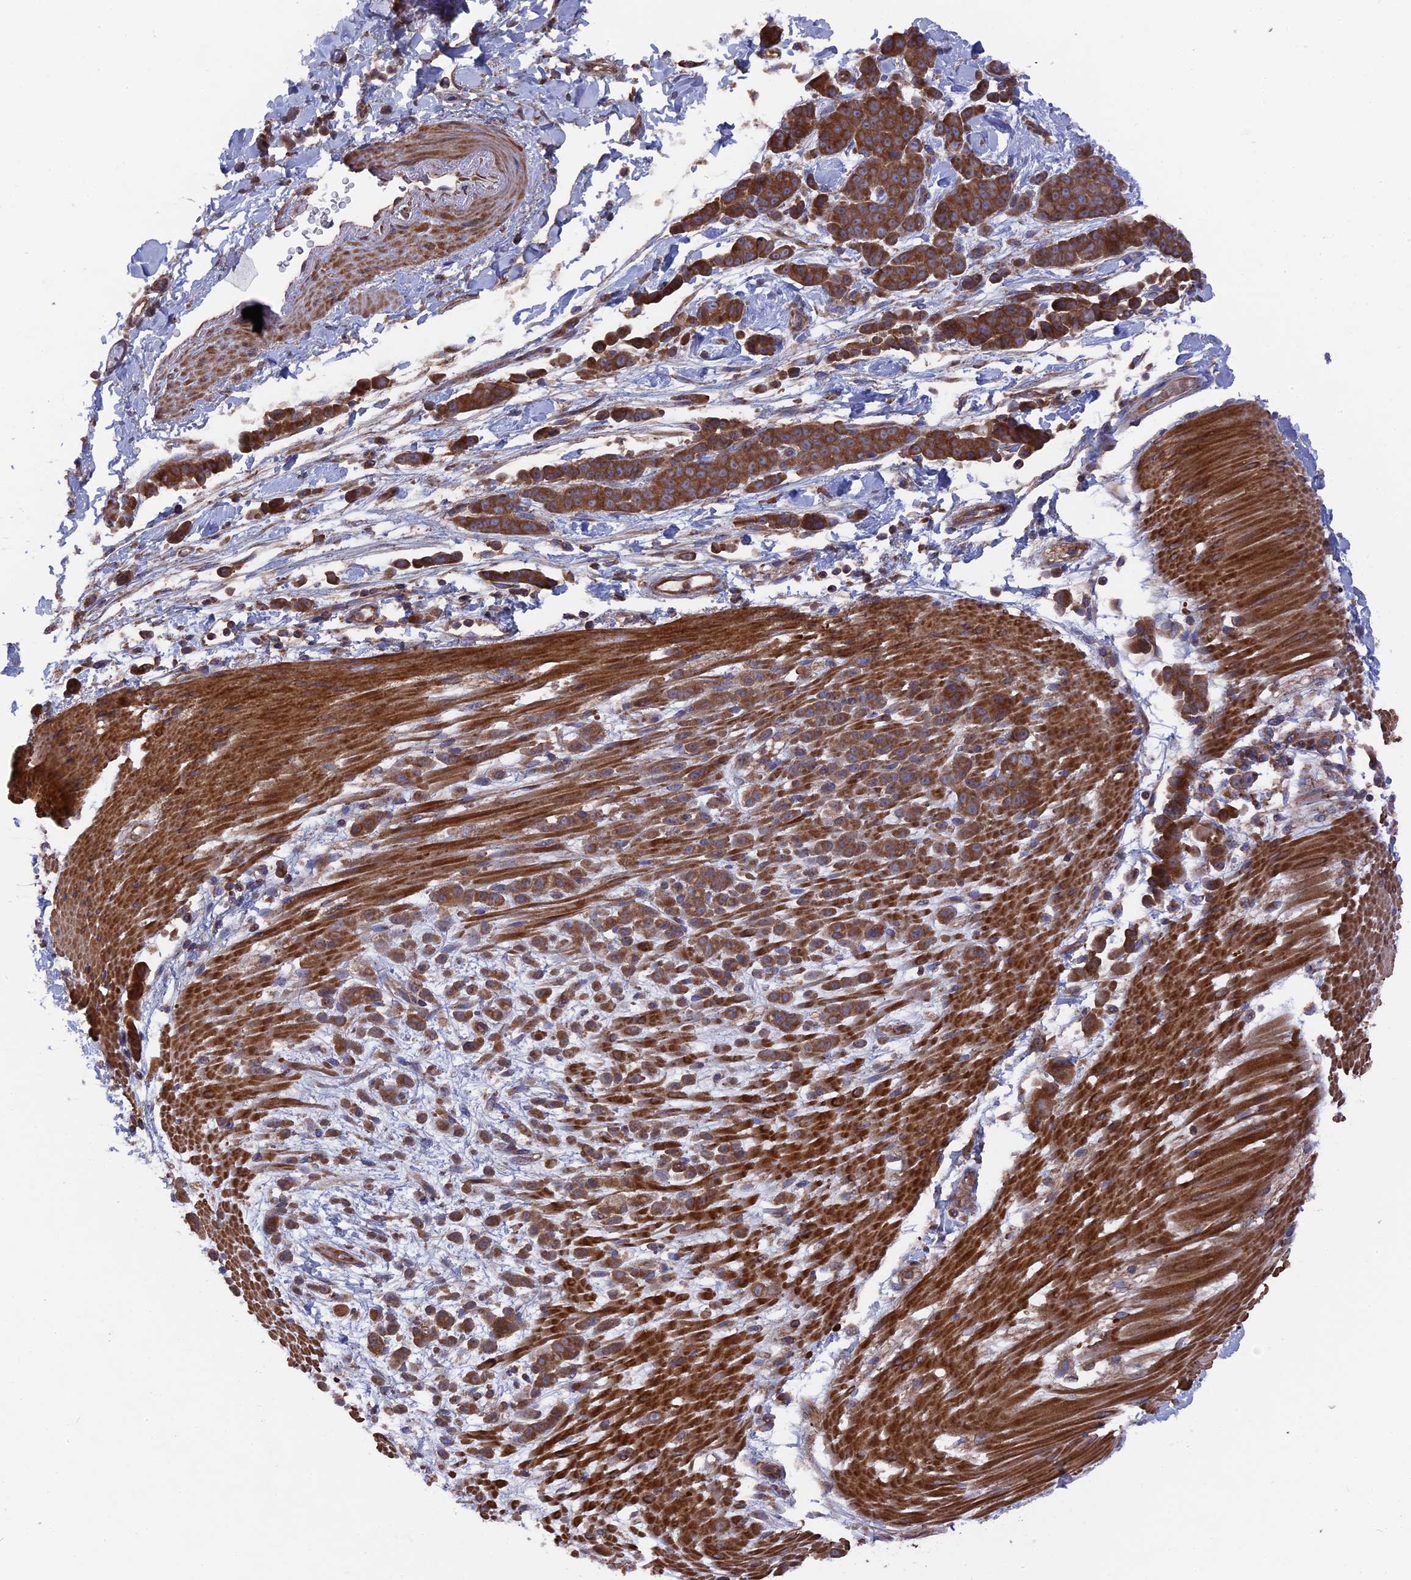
{"staining": {"intensity": "moderate", "quantity": ">75%", "location": "cytoplasmic/membranous"}, "tissue": "pancreatic cancer", "cell_type": "Tumor cells", "image_type": "cancer", "snomed": [{"axis": "morphology", "description": "Normal tissue, NOS"}, {"axis": "morphology", "description": "Adenocarcinoma, NOS"}, {"axis": "topography", "description": "Pancreas"}], "caption": "Immunohistochemical staining of human pancreatic cancer shows moderate cytoplasmic/membranous protein positivity in about >75% of tumor cells.", "gene": "TELO2", "patient": {"sex": "female", "age": 64}}